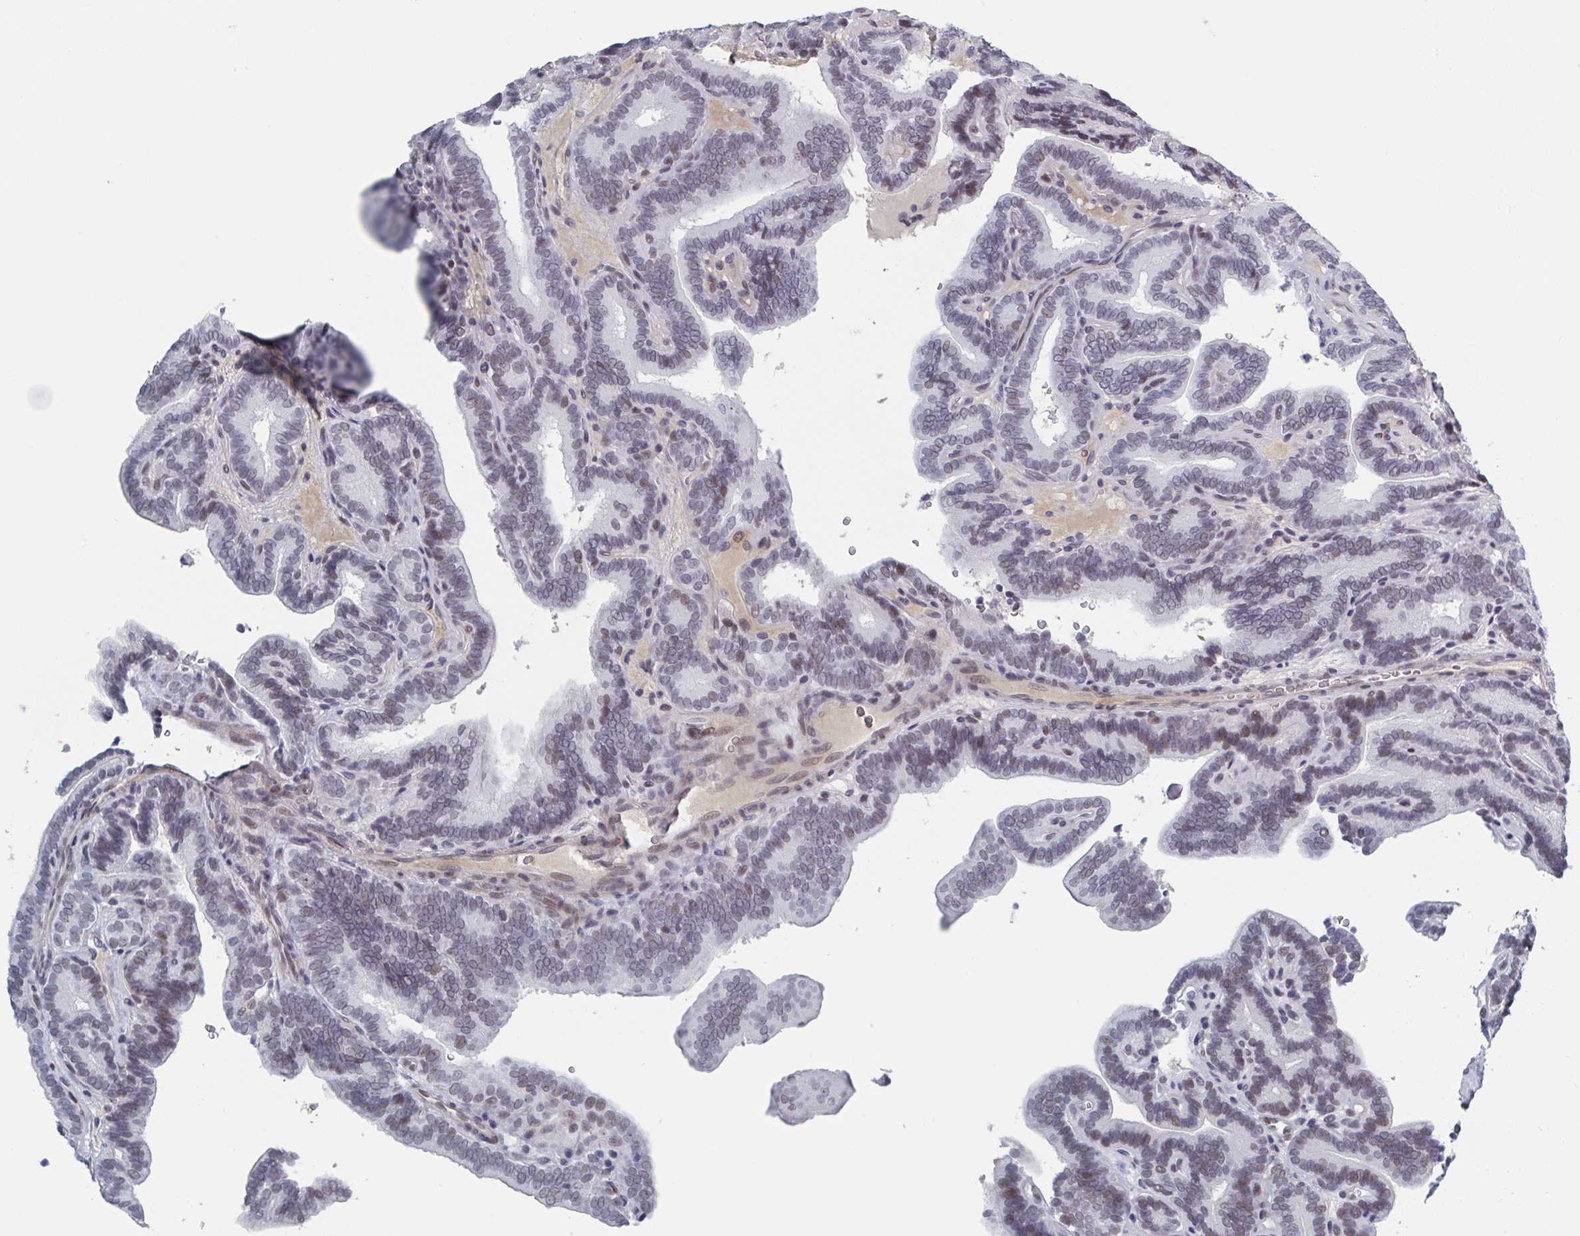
{"staining": {"intensity": "weak", "quantity": "25%-75%", "location": "nuclear"}, "tissue": "thyroid cancer", "cell_type": "Tumor cells", "image_type": "cancer", "snomed": [{"axis": "morphology", "description": "Papillary adenocarcinoma, NOS"}, {"axis": "topography", "description": "Thyroid gland"}], "caption": "Protein staining reveals weak nuclear expression in approximately 25%-75% of tumor cells in papillary adenocarcinoma (thyroid).", "gene": "BCL7B", "patient": {"sex": "female", "age": 21}}